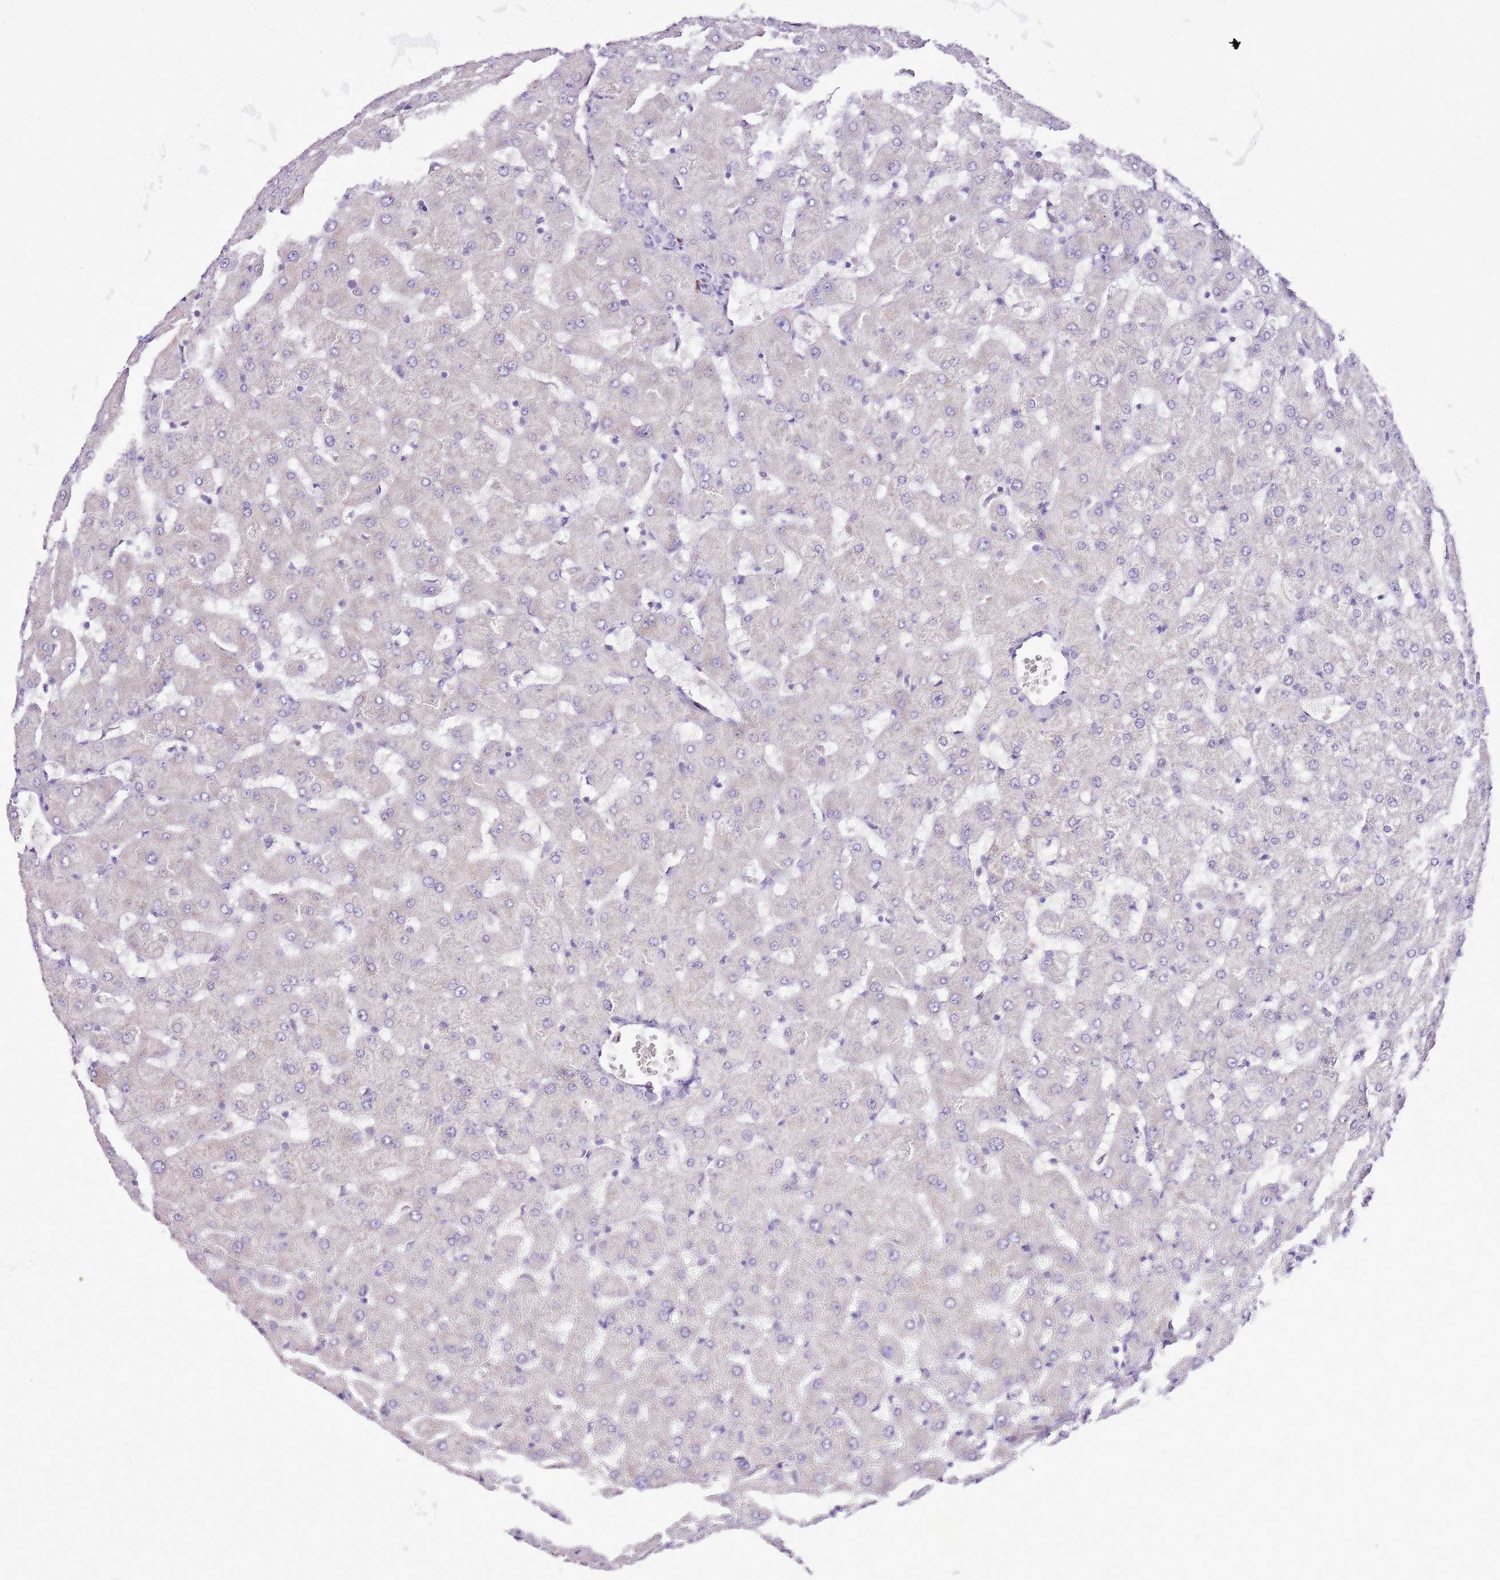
{"staining": {"intensity": "negative", "quantity": "none", "location": "none"}, "tissue": "liver", "cell_type": "Cholangiocytes", "image_type": "normal", "snomed": [{"axis": "morphology", "description": "Normal tissue, NOS"}, {"axis": "topography", "description": "Liver"}], "caption": "Cholangiocytes show no significant protein positivity in unremarkable liver. (DAB IHC visualized using brightfield microscopy, high magnification).", "gene": "AAR2", "patient": {"sex": "female", "age": 63}}